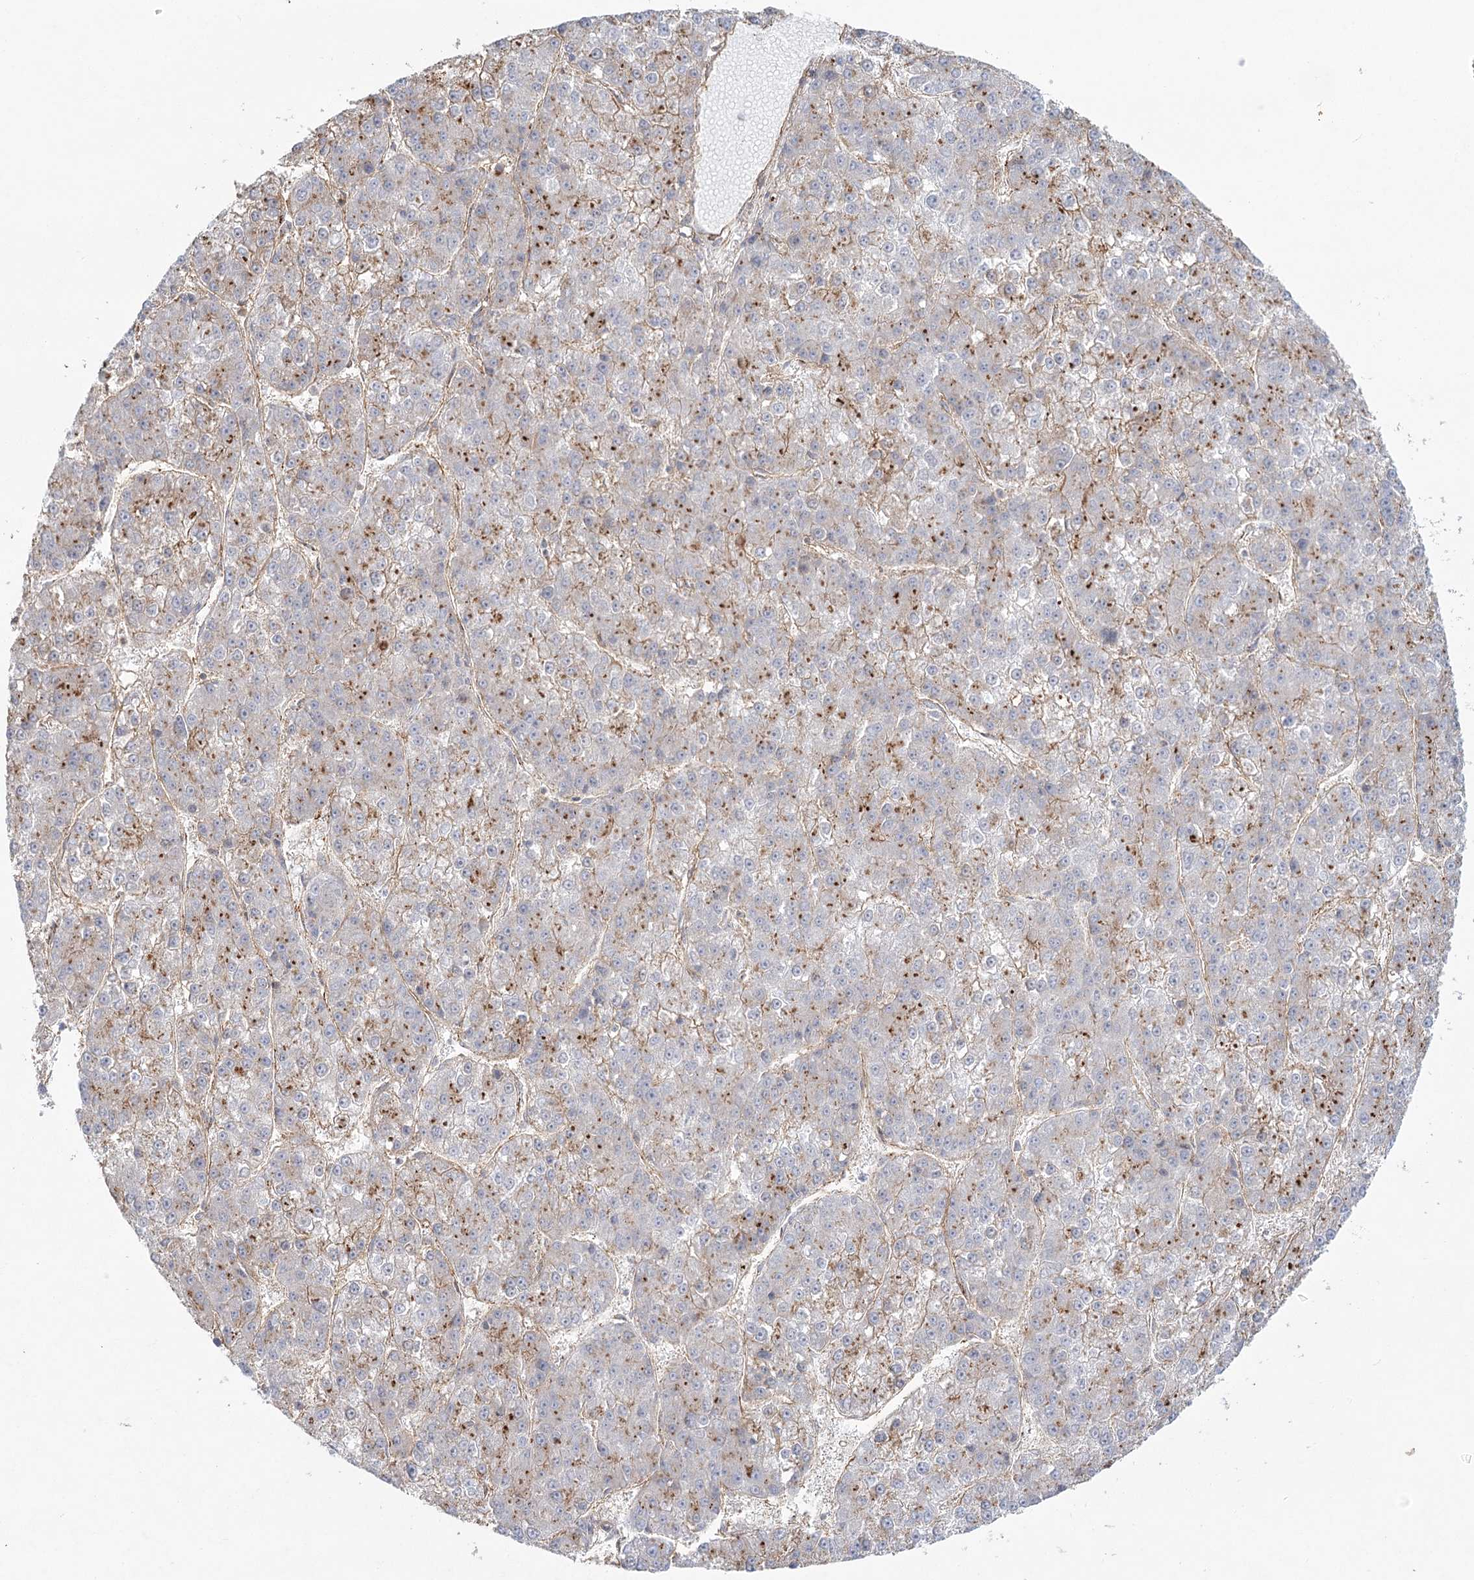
{"staining": {"intensity": "moderate", "quantity": "<25%", "location": "cytoplasmic/membranous"}, "tissue": "liver cancer", "cell_type": "Tumor cells", "image_type": "cancer", "snomed": [{"axis": "morphology", "description": "Carcinoma, Hepatocellular, NOS"}, {"axis": "topography", "description": "Liver"}], "caption": "Liver hepatocellular carcinoma stained with a brown dye shows moderate cytoplasmic/membranous positive positivity in approximately <25% of tumor cells.", "gene": "KBTBD4", "patient": {"sex": "female", "age": 73}}